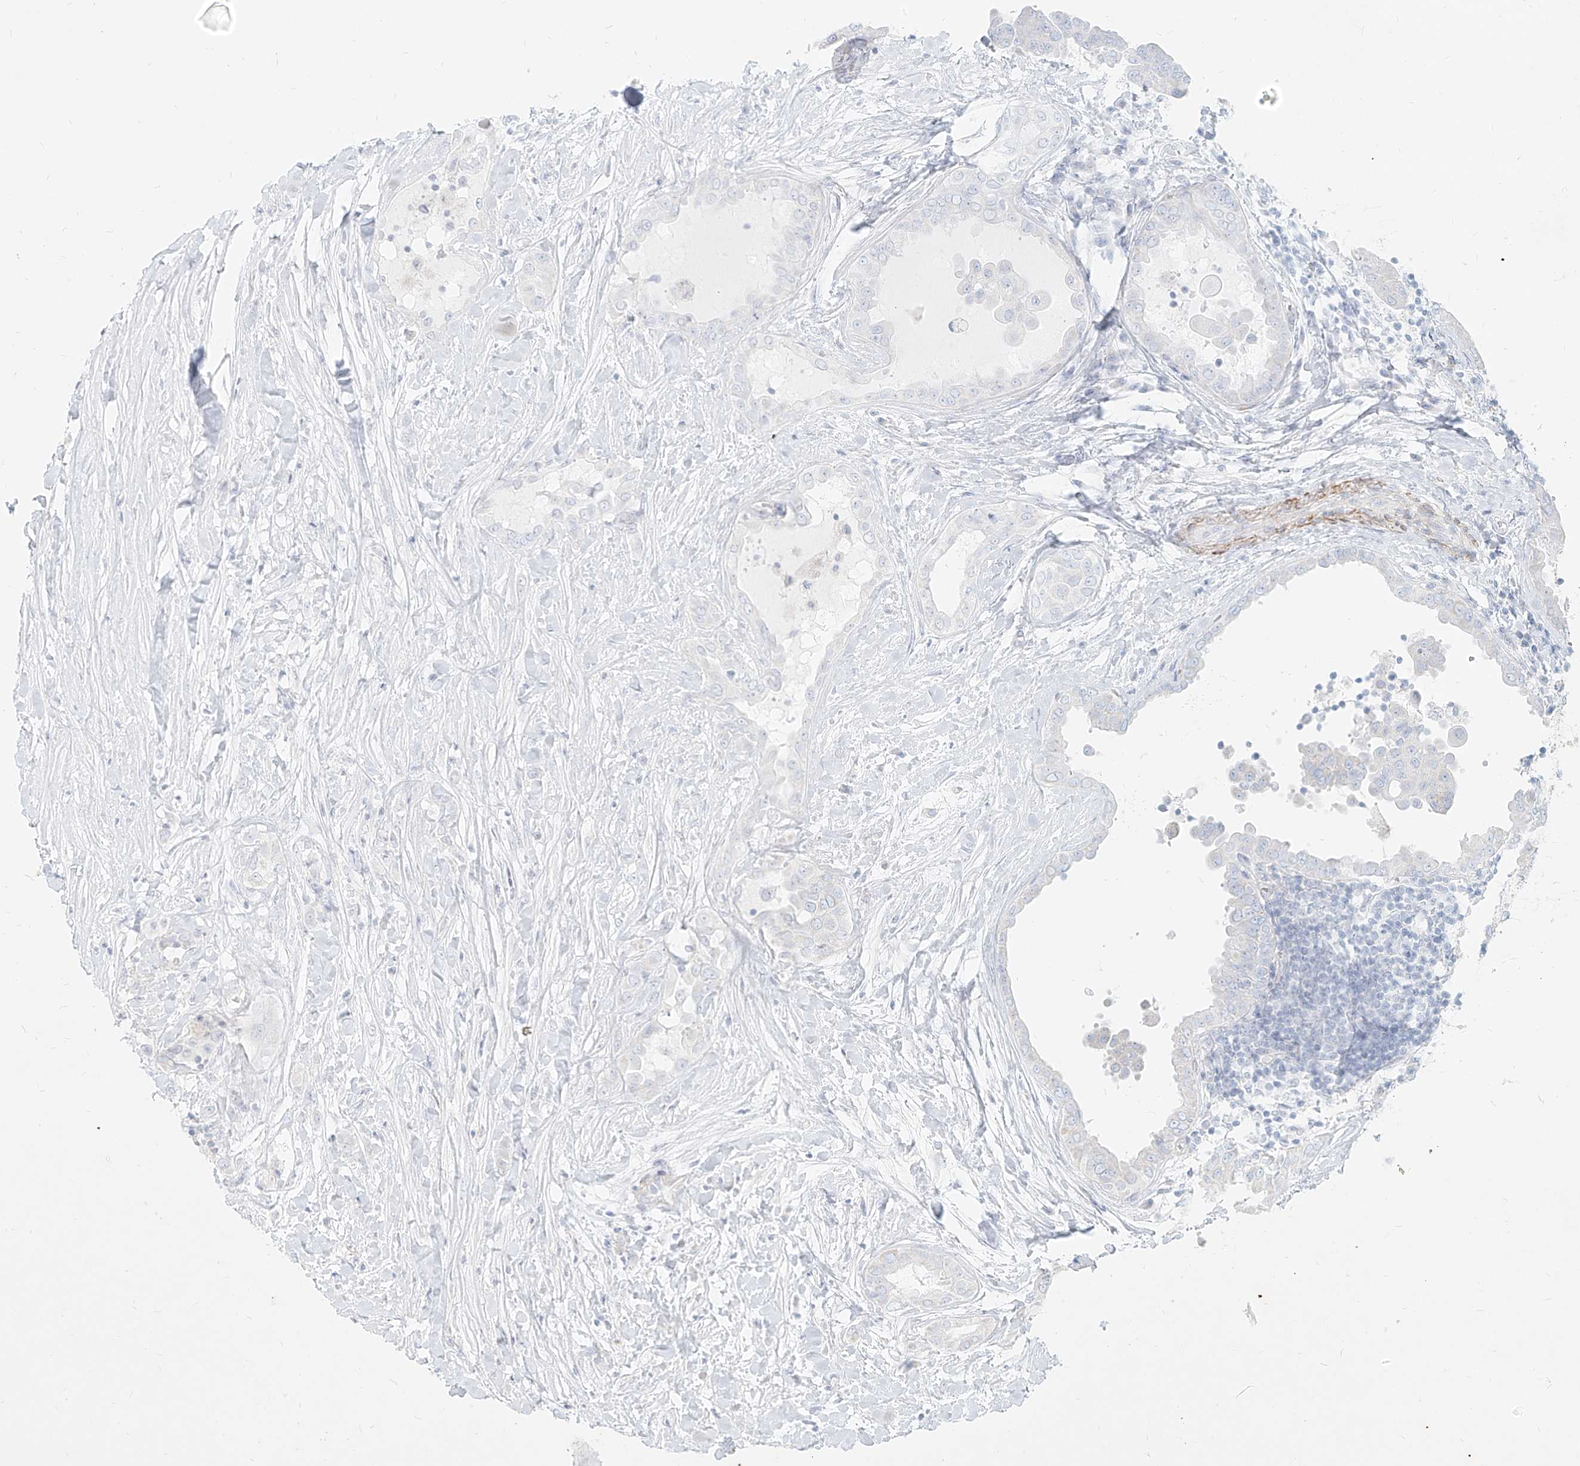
{"staining": {"intensity": "negative", "quantity": "none", "location": "none"}, "tissue": "thyroid cancer", "cell_type": "Tumor cells", "image_type": "cancer", "snomed": [{"axis": "morphology", "description": "Papillary adenocarcinoma, NOS"}, {"axis": "topography", "description": "Thyroid gland"}], "caption": "An immunohistochemistry micrograph of thyroid papillary adenocarcinoma is shown. There is no staining in tumor cells of thyroid papillary adenocarcinoma. Brightfield microscopy of immunohistochemistry stained with DAB (3,3'-diaminobenzidine) (brown) and hematoxylin (blue), captured at high magnification.", "gene": "ITPKB", "patient": {"sex": "male", "age": 33}}